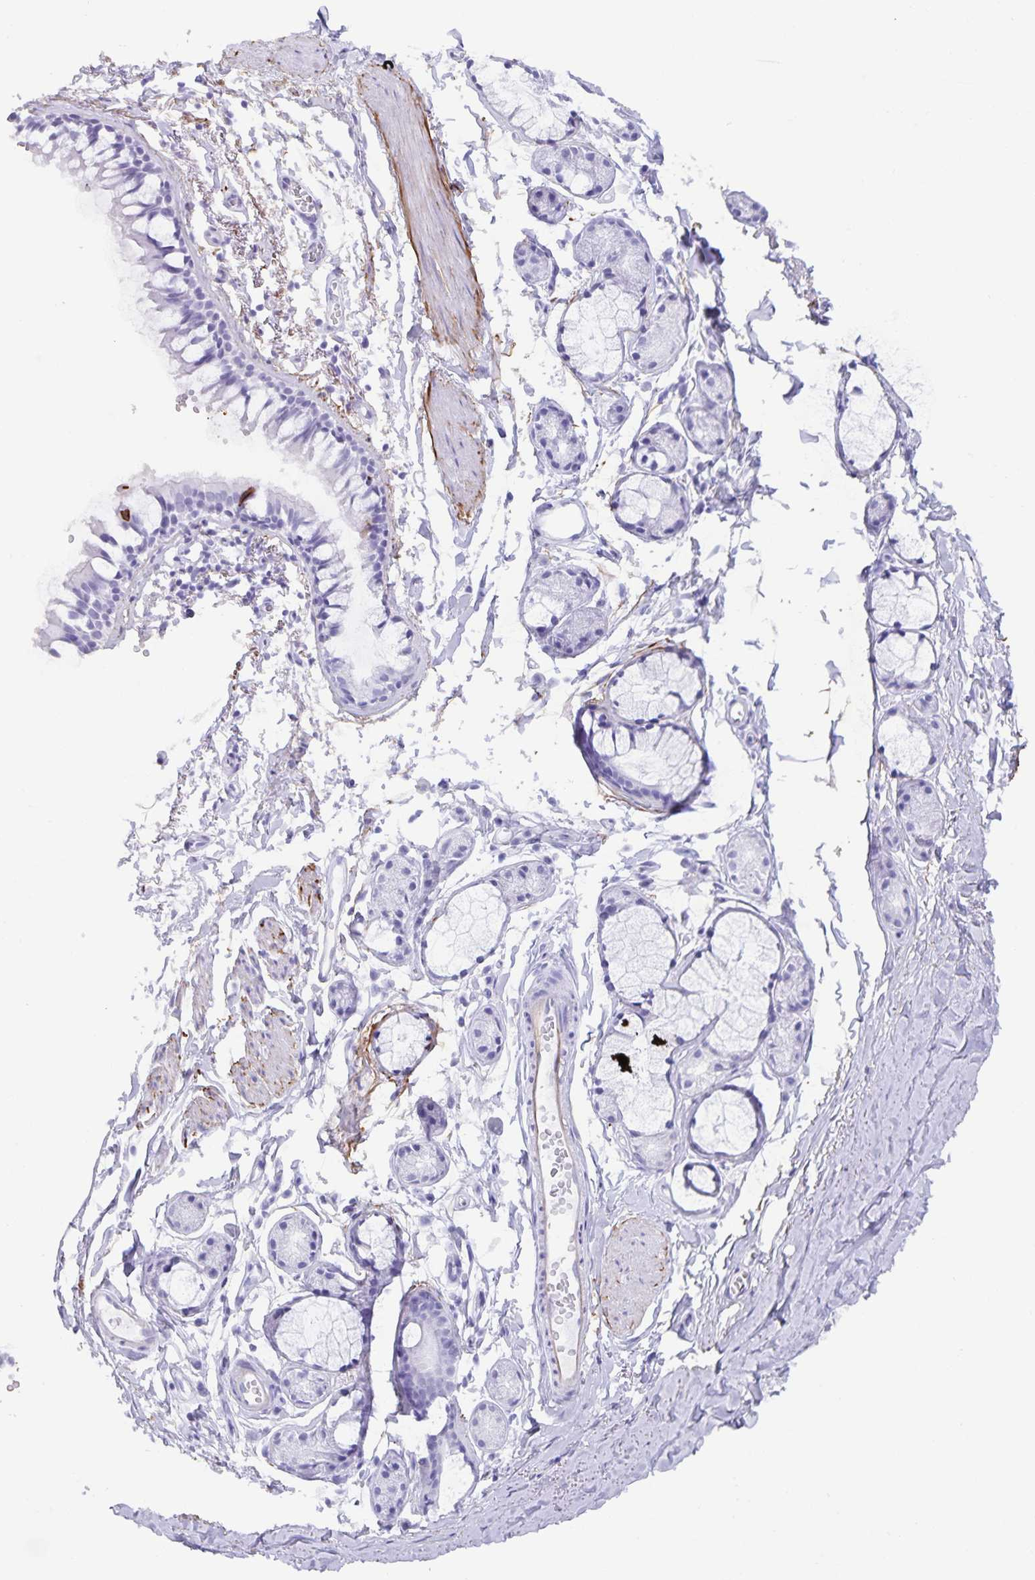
{"staining": {"intensity": "negative", "quantity": "none", "location": "none"}, "tissue": "adipose tissue", "cell_type": "Adipocytes", "image_type": "normal", "snomed": [{"axis": "morphology", "description": "Normal tissue, NOS"}, {"axis": "topography", "description": "Cartilage tissue"}, {"axis": "topography", "description": "Bronchus"}, {"axis": "topography", "description": "Peripheral nerve tissue"}], "caption": "Adipose tissue was stained to show a protein in brown. There is no significant staining in adipocytes. The staining is performed using DAB (3,3'-diaminobenzidine) brown chromogen with nuclei counter-stained in using hematoxylin.", "gene": "AQP4", "patient": {"sex": "female", "age": 59}}